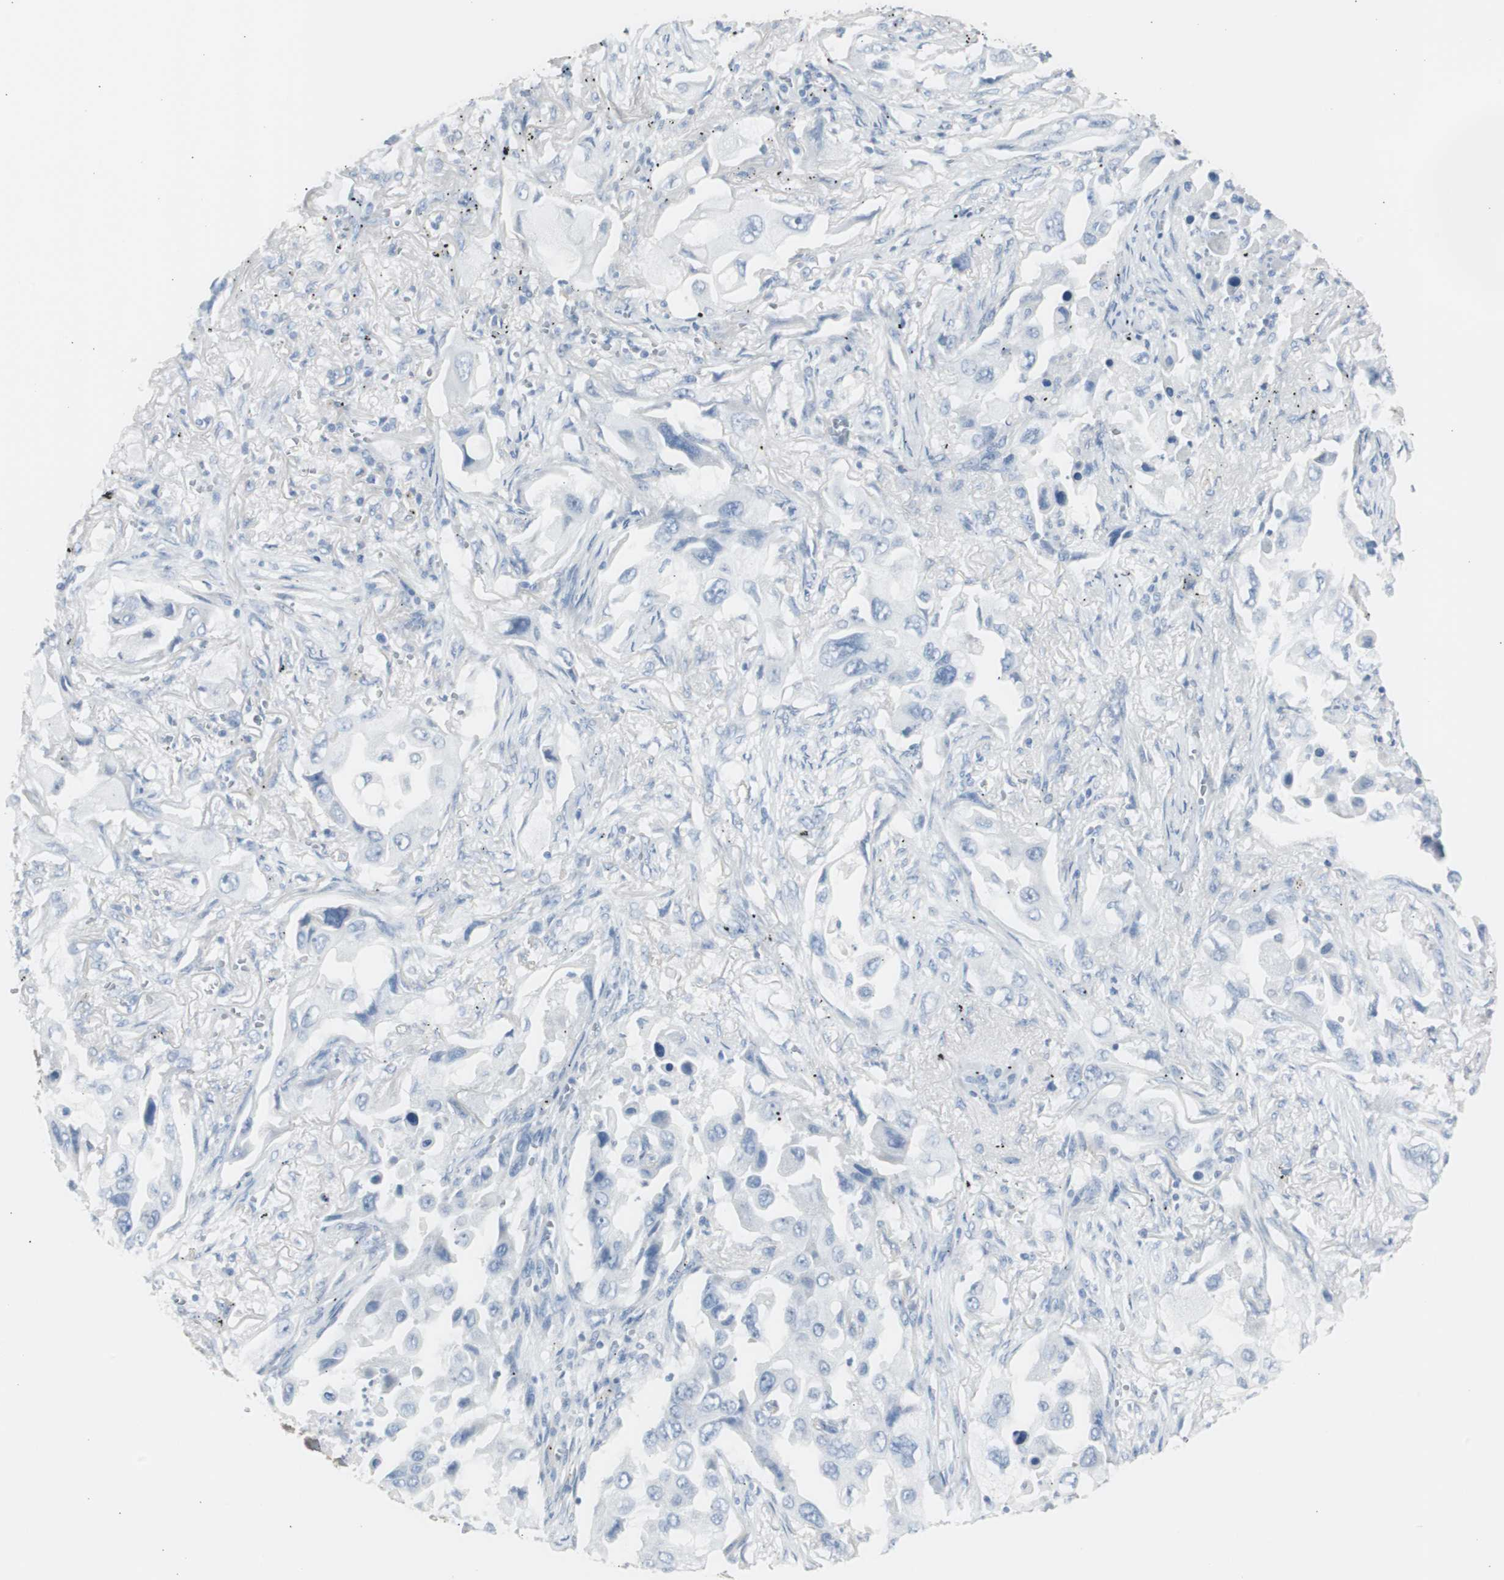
{"staining": {"intensity": "negative", "quantity": "none", "location": "none"}, "tissue": "lung cancer", "cell_type": "Tumor cells", "image_type": "cancer", "snomed": [{"axis": "morphology", "description": "Adenocarcinoma, NOS"}, {"axis": "topography", "description": "Lung"}], "caption": "The image demonstrates no staining of tumor cells in lung cancer (adenocarcinoma). (DAB (3,3'-diaminobenzidine) IHC, high magnification).", "gene": "S100A7", "patient": {"sex": "female", "age": 65}}